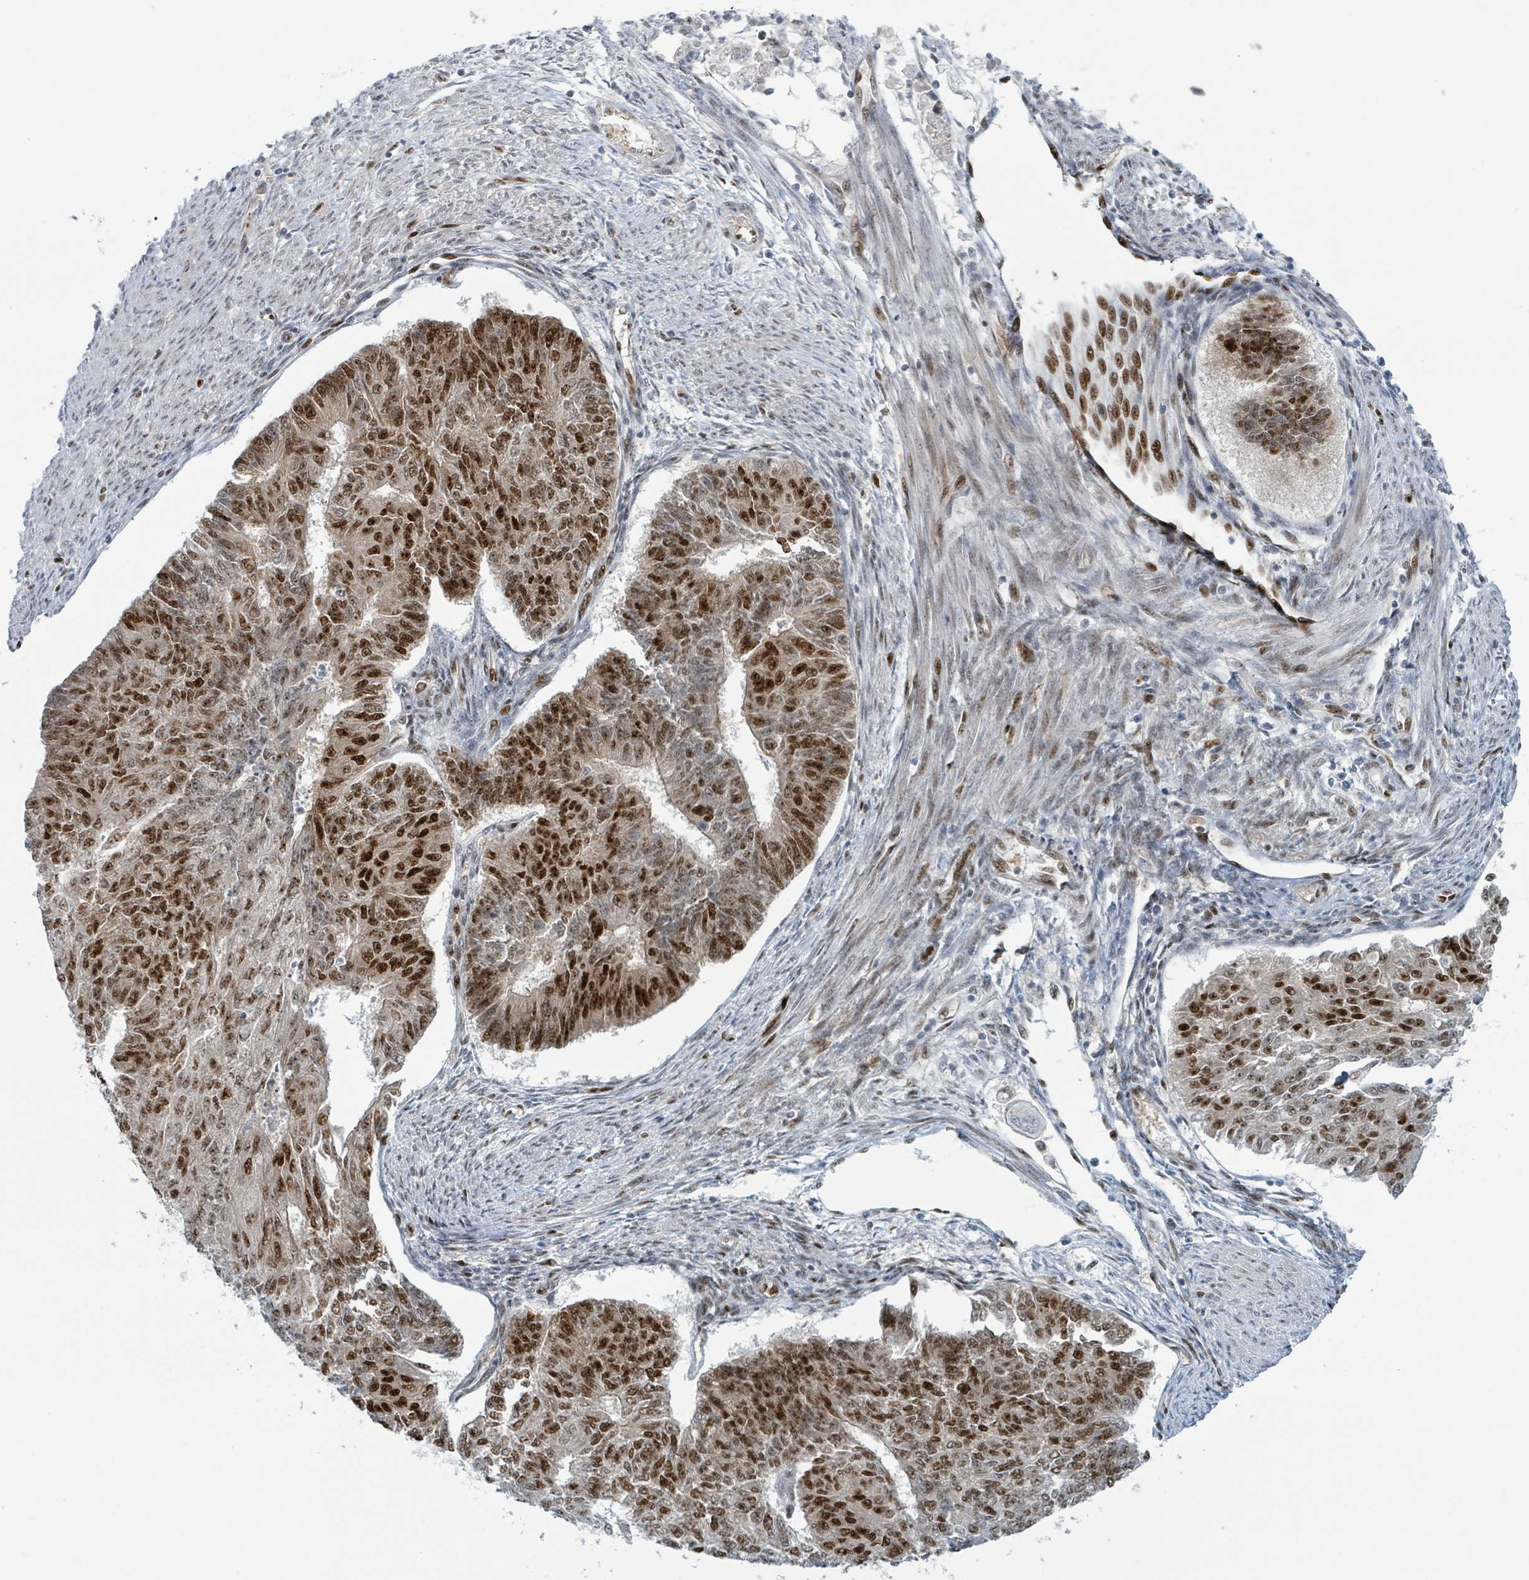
{"staining": {"intensity": "strong", "quantity": ">75%", "location": "nuclear"}, "tissue": "endometrial cancer", "cell_type": "Tumor cells", "image_type": "cancer", "snomed": [{"axis": "morphology", "description": "Adenocarcinoma, NOS"}, {"axis": "topography", "description": "Endometrium"}], "caption": "Endometrial cancer (adenocarcinoma) stained with immunohistochemistry demonstrates strong nuclear expression in about >75% of tumor cells. (IHC, brightfield microscopy, high magnification).", "gene": "KLF3", "patient": {"sex": "female", "age": 32}}